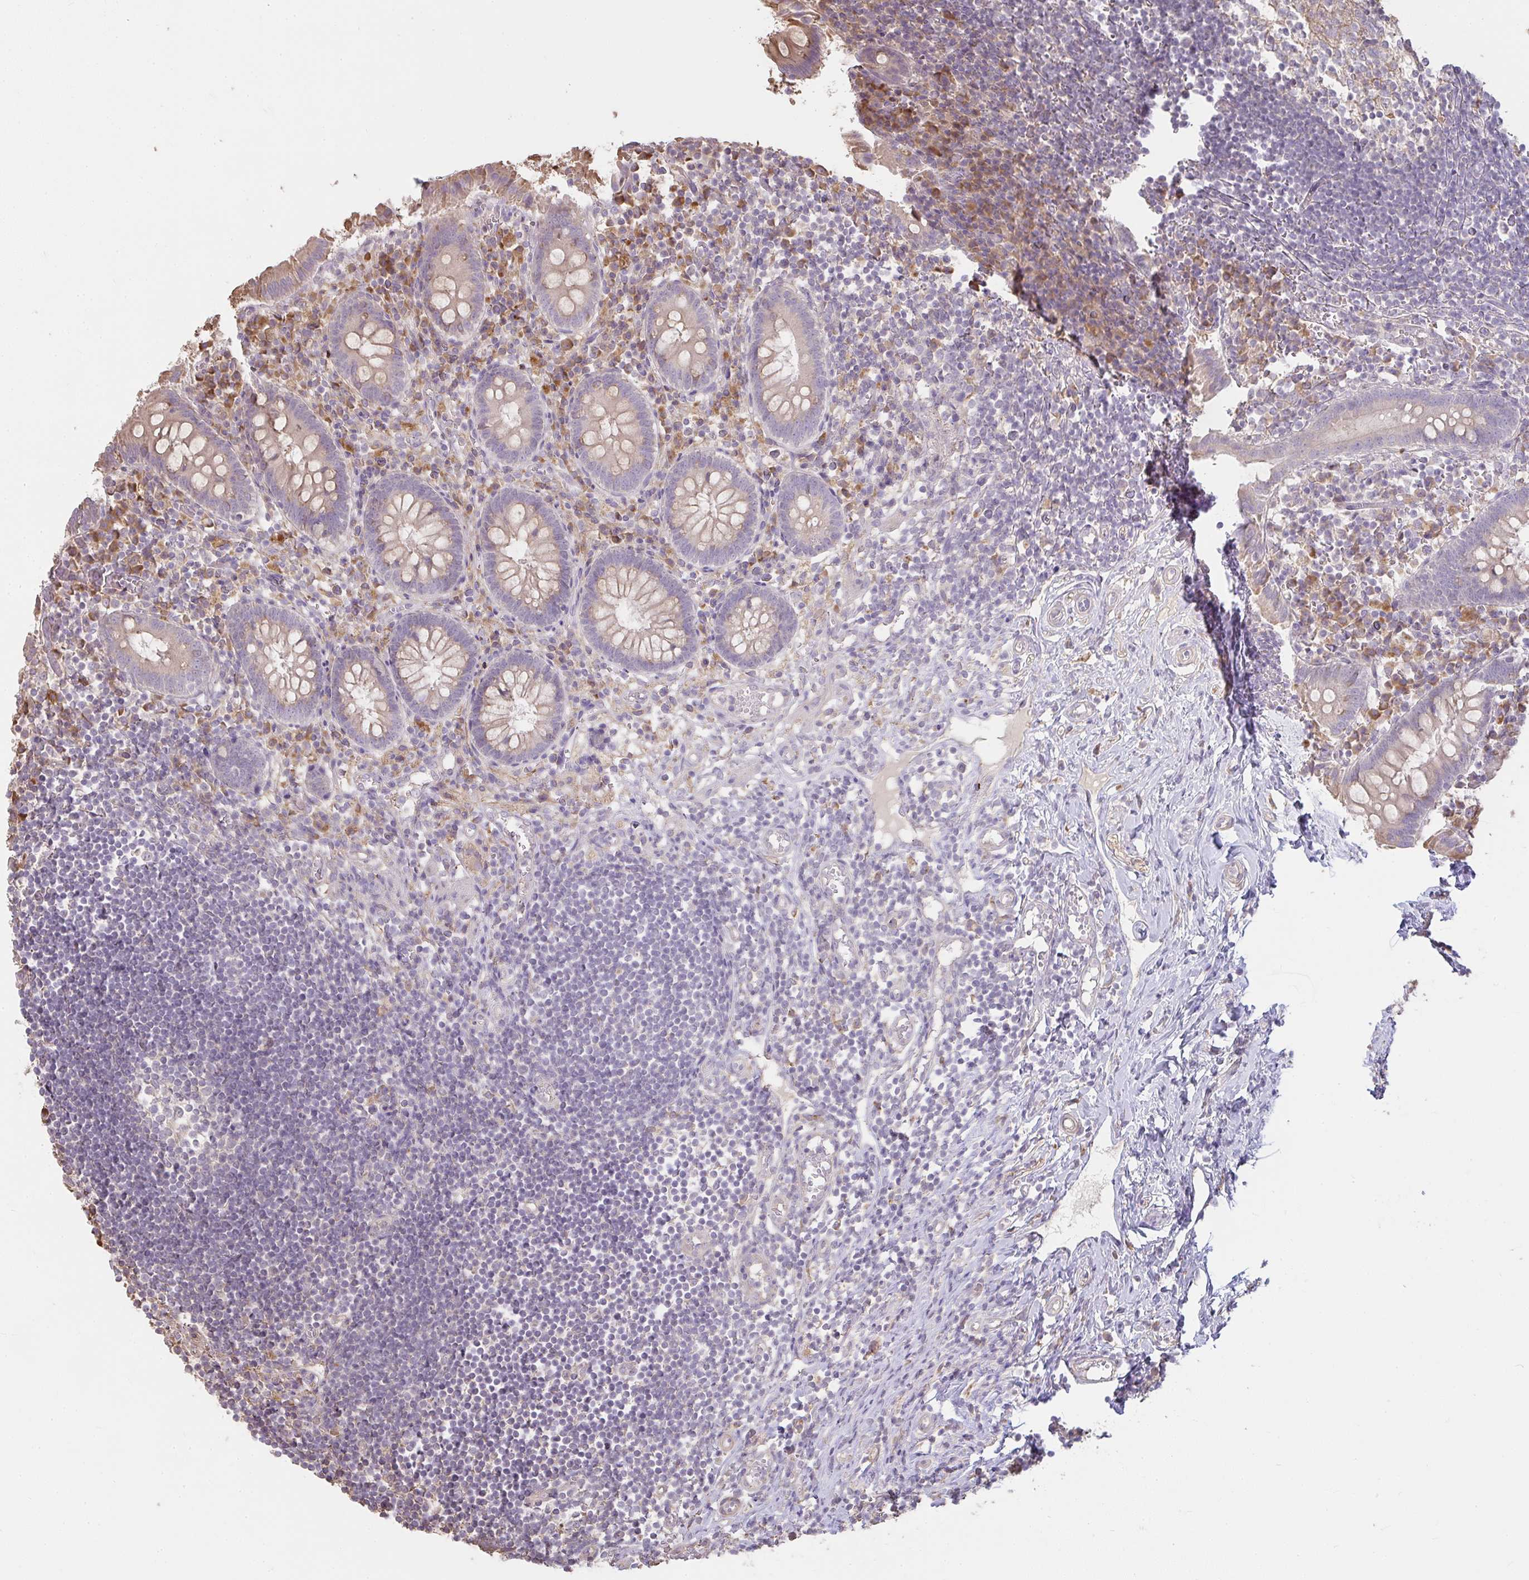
{"staining": {"intensity": "weak", "quantity": "25%-75%", "location": "cytoplasmic/membranous"}, "tissue": "appendix", "cell_type": "Glandular cells", "image_type": "normal", "snomed": [{"axis": "morphology", "description": "Normal tissue, NOS"}, {"axis": "topography", "description": "Appendix"}], "caption": "IHC micrograph of benign appendix: human appendix stained using IHC reveals low levels of weak protein expression localized specifically in the cytoplasmic/membranous of glandular cells, appearing as a cytoplasmic/membranous brown color.", "gene": "BRINP3", "patient": {"sex": "female", "age": 17}}